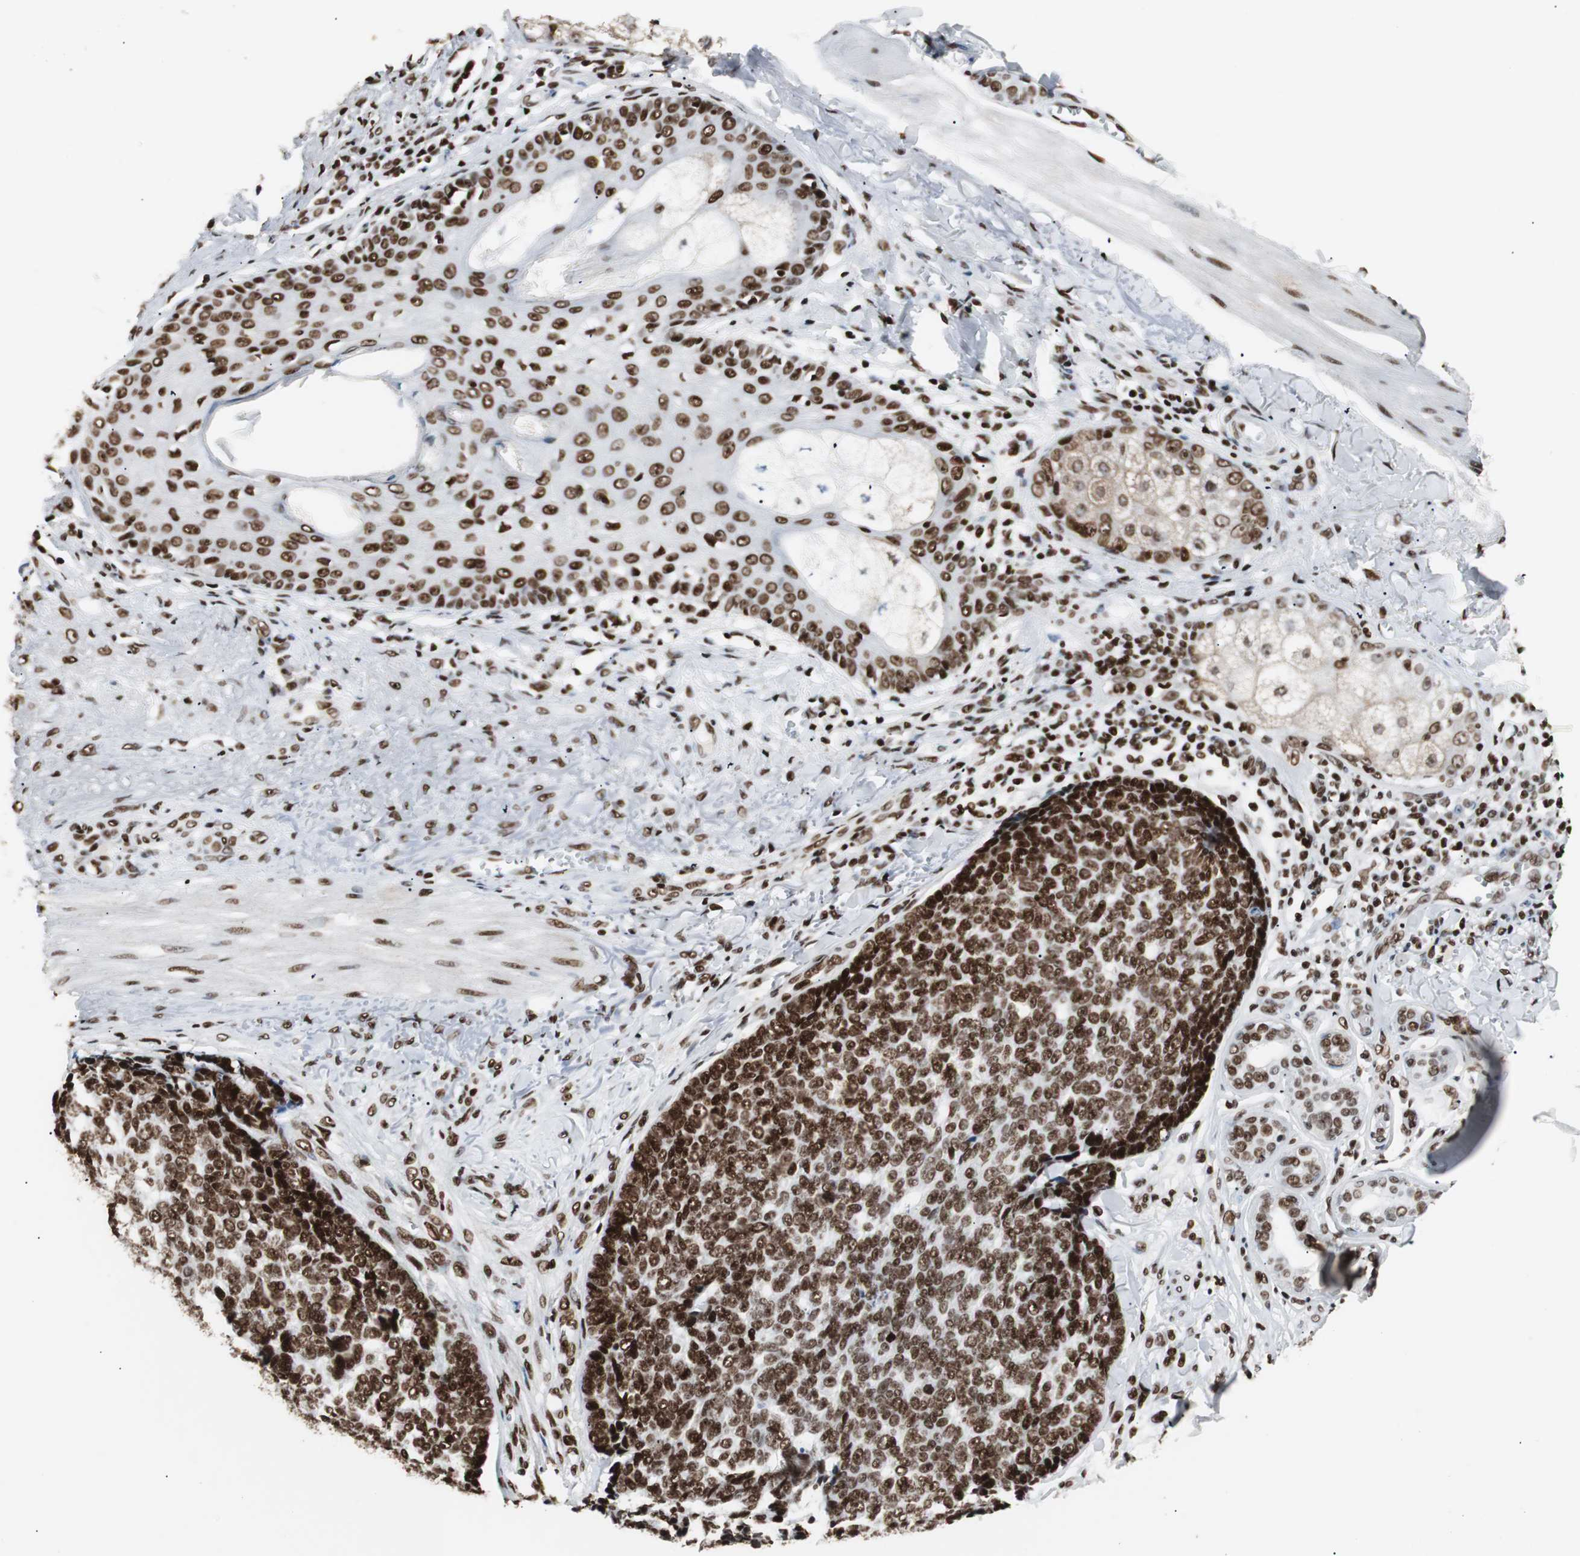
{"staining": {"intensity": "strong", "quantity": ">75%", "location": "nuclear"}, "tissue": "skin cancer", "cell_type": "Tumor cells", "image_type": "cancer", "snomed": [{"axis": "morphology", "description": "Basal cell carcinoma"}, {"axis": "topography", "description": "Skin"}], "caption": "A micrograph of human skin cancer (basal cell carcinoma) stained for a protein displays strong nuclear brown staining in tumor cells. (Brightfield microscopy of DAB IHC at high magnification).", "gene": "MTA2", "patient": {"sex": "male", "age": 84}}